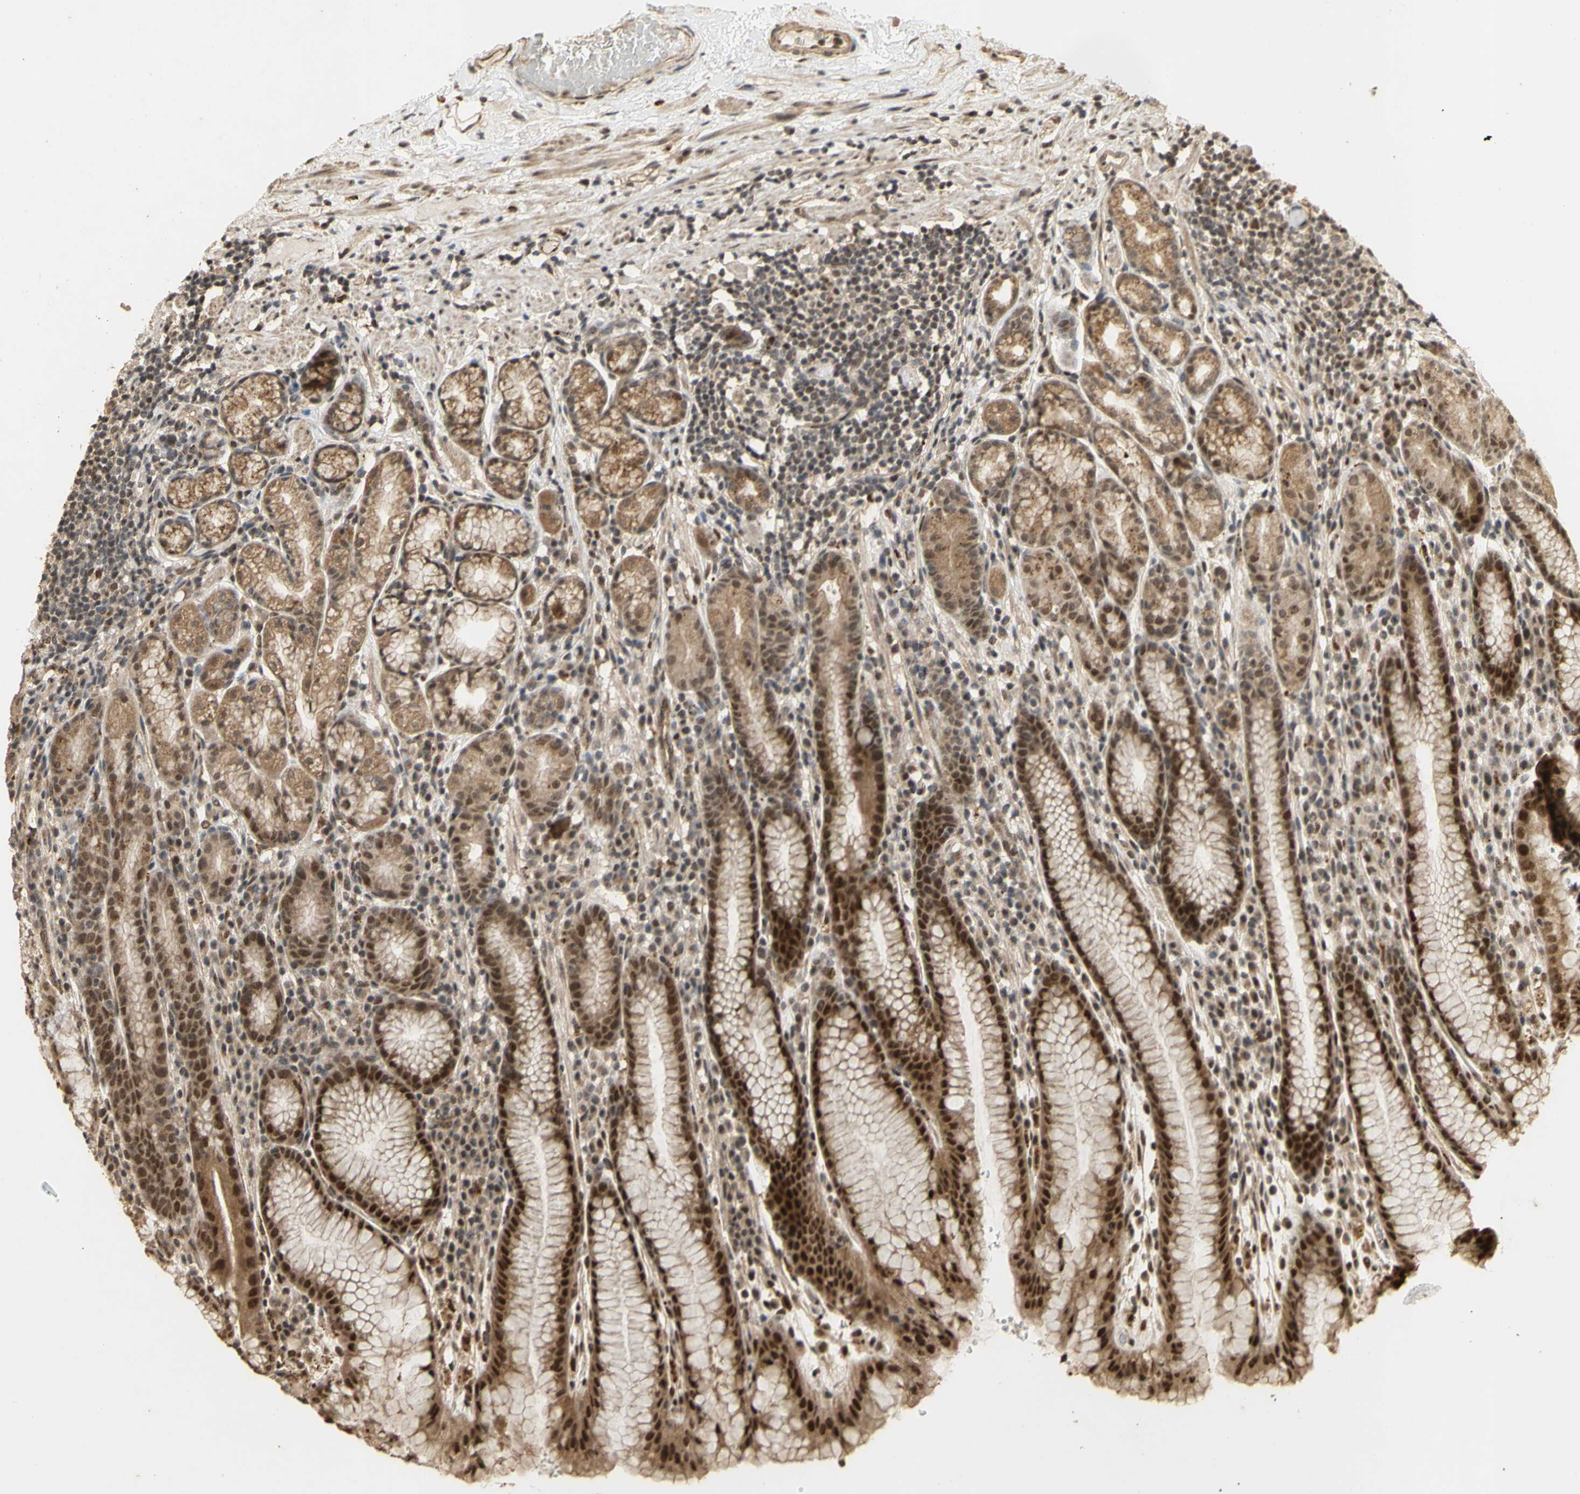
{"staining": {"intensity": "moderate", "quantity": ">75%", "location": "cytoplasmic/membranous,nuclear"}, "tissue": "stomach", "cell_type": "Glandular cells", "image_type": "normal", "snomed": [{"axis": "morphology", "description": "Normal tissue, NOS"}, {"axis": "topography", "description": "Stomach, lower"}], "caption": "Immunohistochemical staining of normal stomach demonstrates medium levels of moderate cytoplasmic/membranous,nuclear staining in approximately >75% of glandular cells.", "gene": "GTF2E2", "patient": {"sex": "male", "age": 52}}